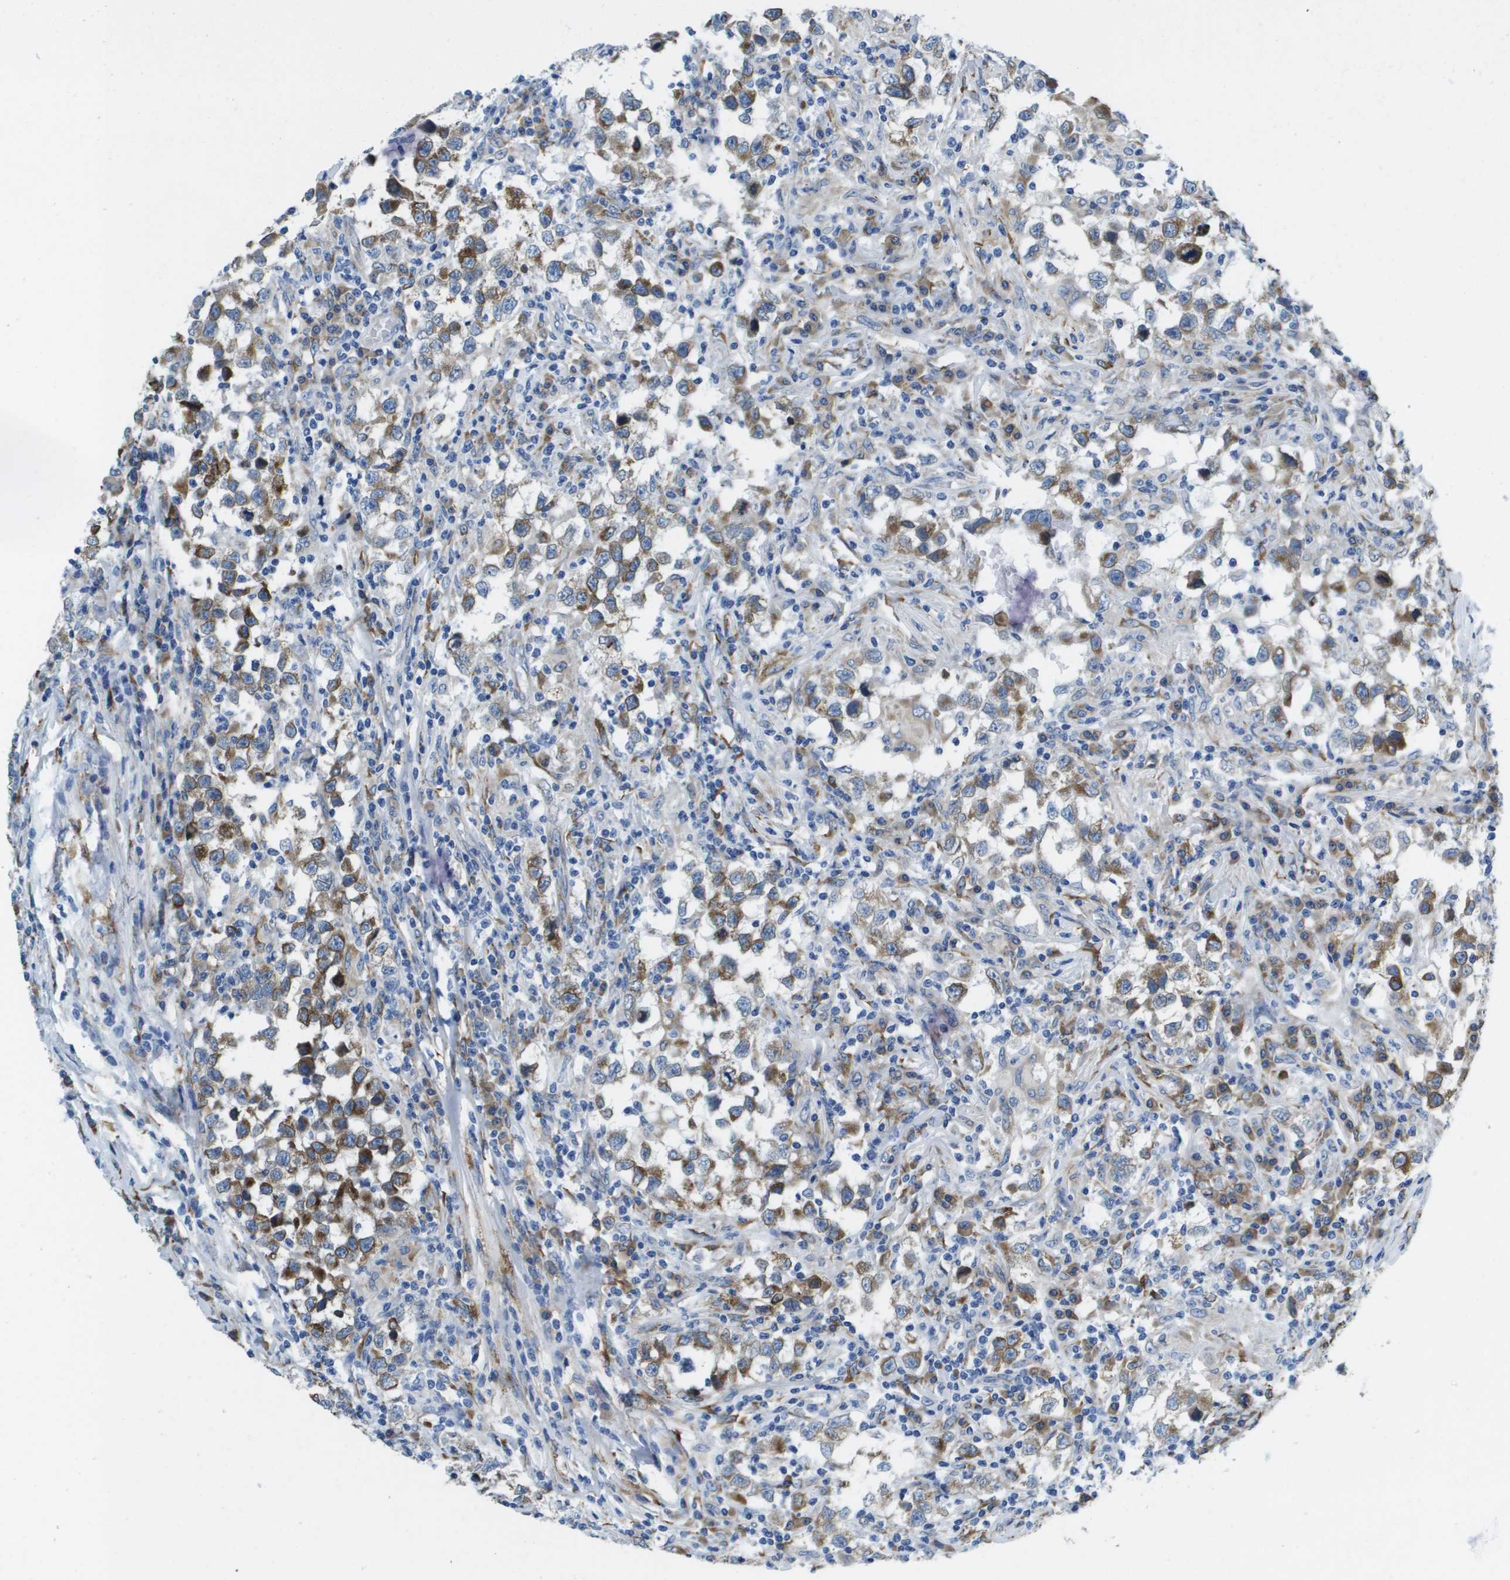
{"staining": {"intensity": "moderate", "quantity": "25%-75%", "location": "cytoplasmic/membranous"}, "tissue": "testis cancer", "cell_type": "Tumor cells", "image_type": "cancer", "snomed": [{"axis": "morphology", "description": "Carcinoma, Embryonal, NOS"}, {"axis": "topography", "description": "Testis"}], "caption": "This photomicrograph shows testis embryonal carcinoma stained with immunohistochemistry to label a protein in brown. The cytoplasmic/membranous of tumor cells show moderate positivity for the protein. Nuclei are counter-stained blue.", "gene": "ST3GAL2", "patient": {"sex": "male", "age": 21}}